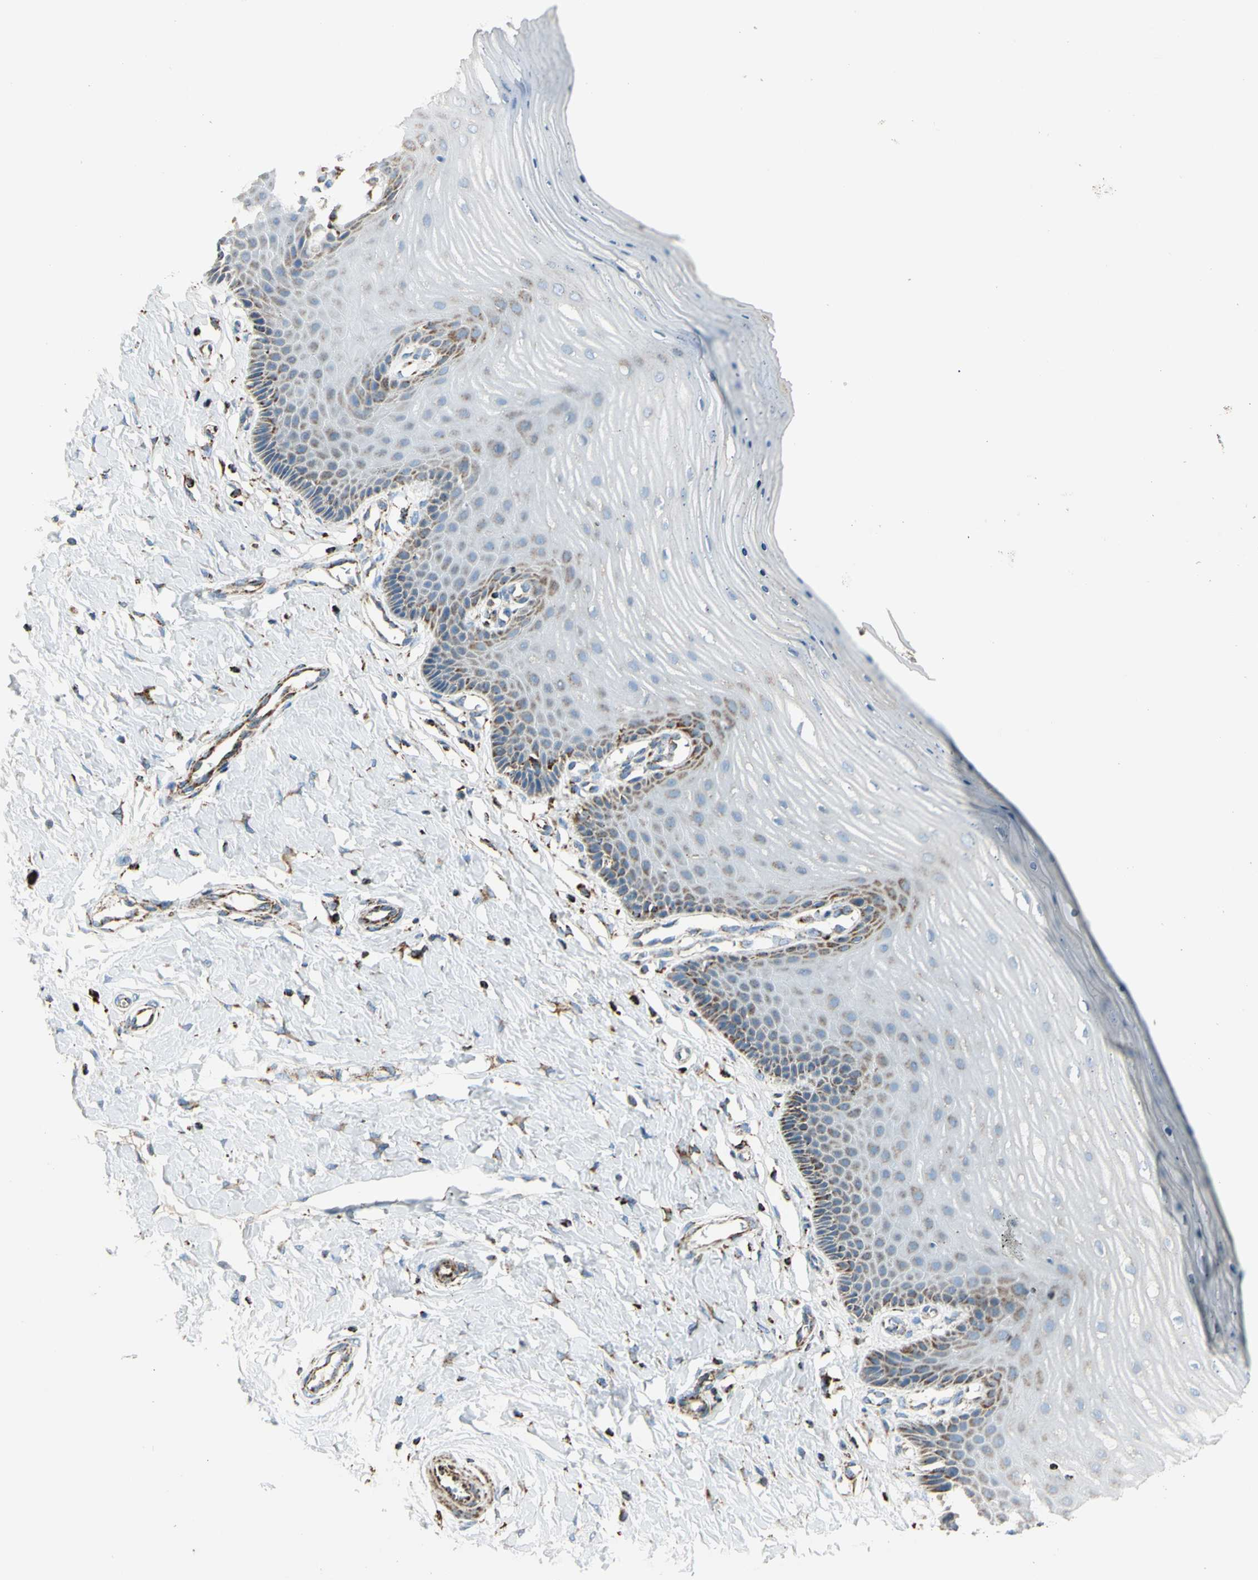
{"staining": {"intensity": "moderate", "quantity": "25%-75%", "location": "cytoplasmic/membranous"}, "tissue": "cervix", "cell_type": "Glandular cells", "image_type": "normal", "snomed": [{"axis": "morphology", "description": "Normal tissue, NOS"}, {"axis": "topography", "description": "Cervix"}], "caption": "IHC staining of benign cervix, which reveals medium levels of moderate cytoplasmic/membranous expression in approximately 25%-75% of glandular cells indicating moderate cytoplasmic/membranous protein positivity. The staining was performed using DAB (3,3'-diaminobenzidine) (brown) for protein detection and nuclei were counterstained in hematoxylin (blue).", "gene": "ME2", "patient": {"sex": "female", "age": 55}}